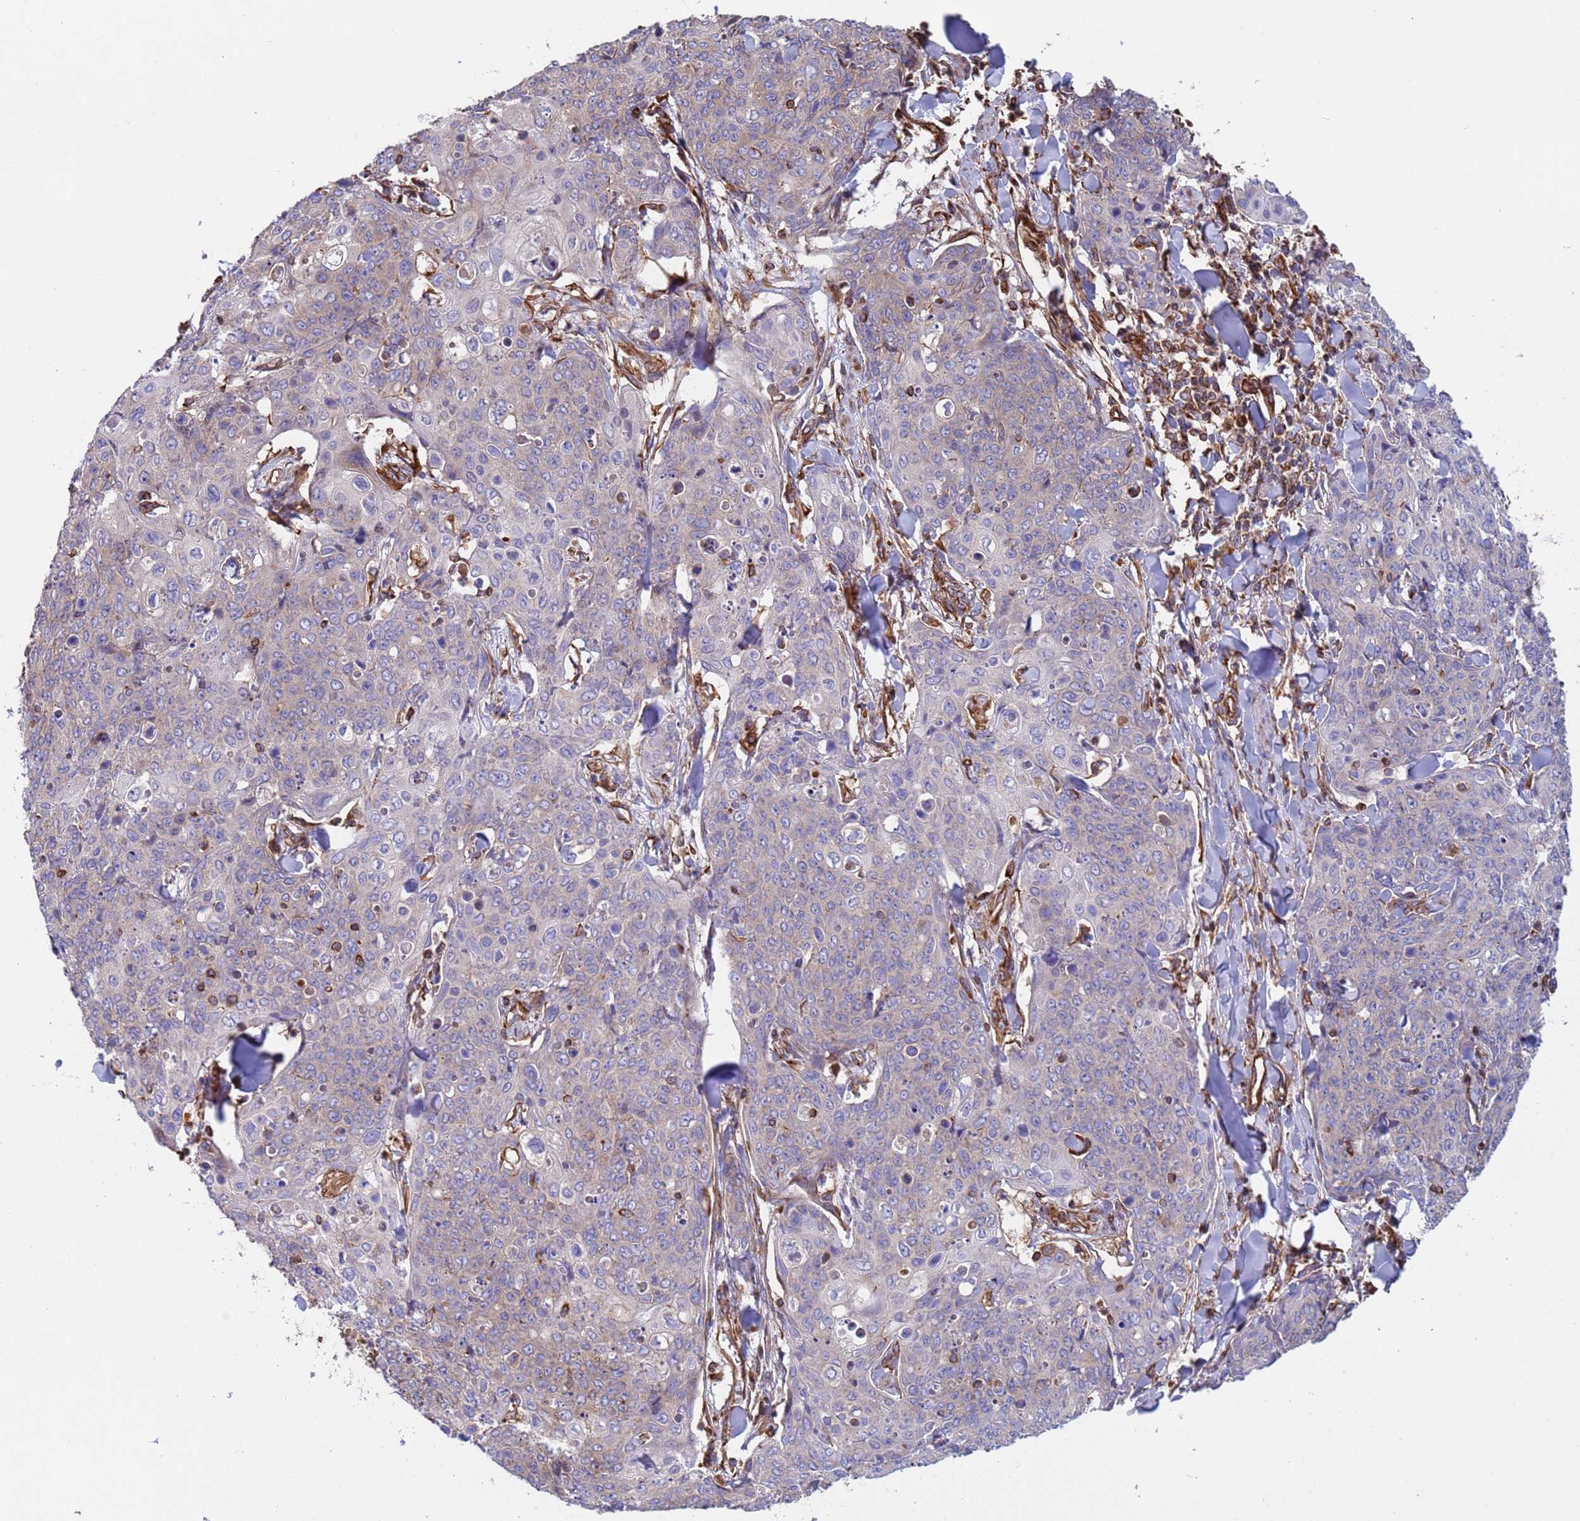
{"staining": {"intensity": "weak", "quantity": "<25%", "location": "cytoplasmic/membranous"}, "tissue": "skin cancer", "cell_type": "Tumor cells", "image_type": "cancer", "snomed": [{"axis": "morphology", "description": "Squamous cell carcinoma, NOS"}, {"axis": "topography", "description": "Skin"}, {"axis": "topography", "description": "Vulva"}], "caption": "Human skin cancer stained for a protein using immunohistochemistry (IHC) reveals no expression in tumor cells.", "gene": "NUDT12", "patient": {"sex": "female", "age": 85}}